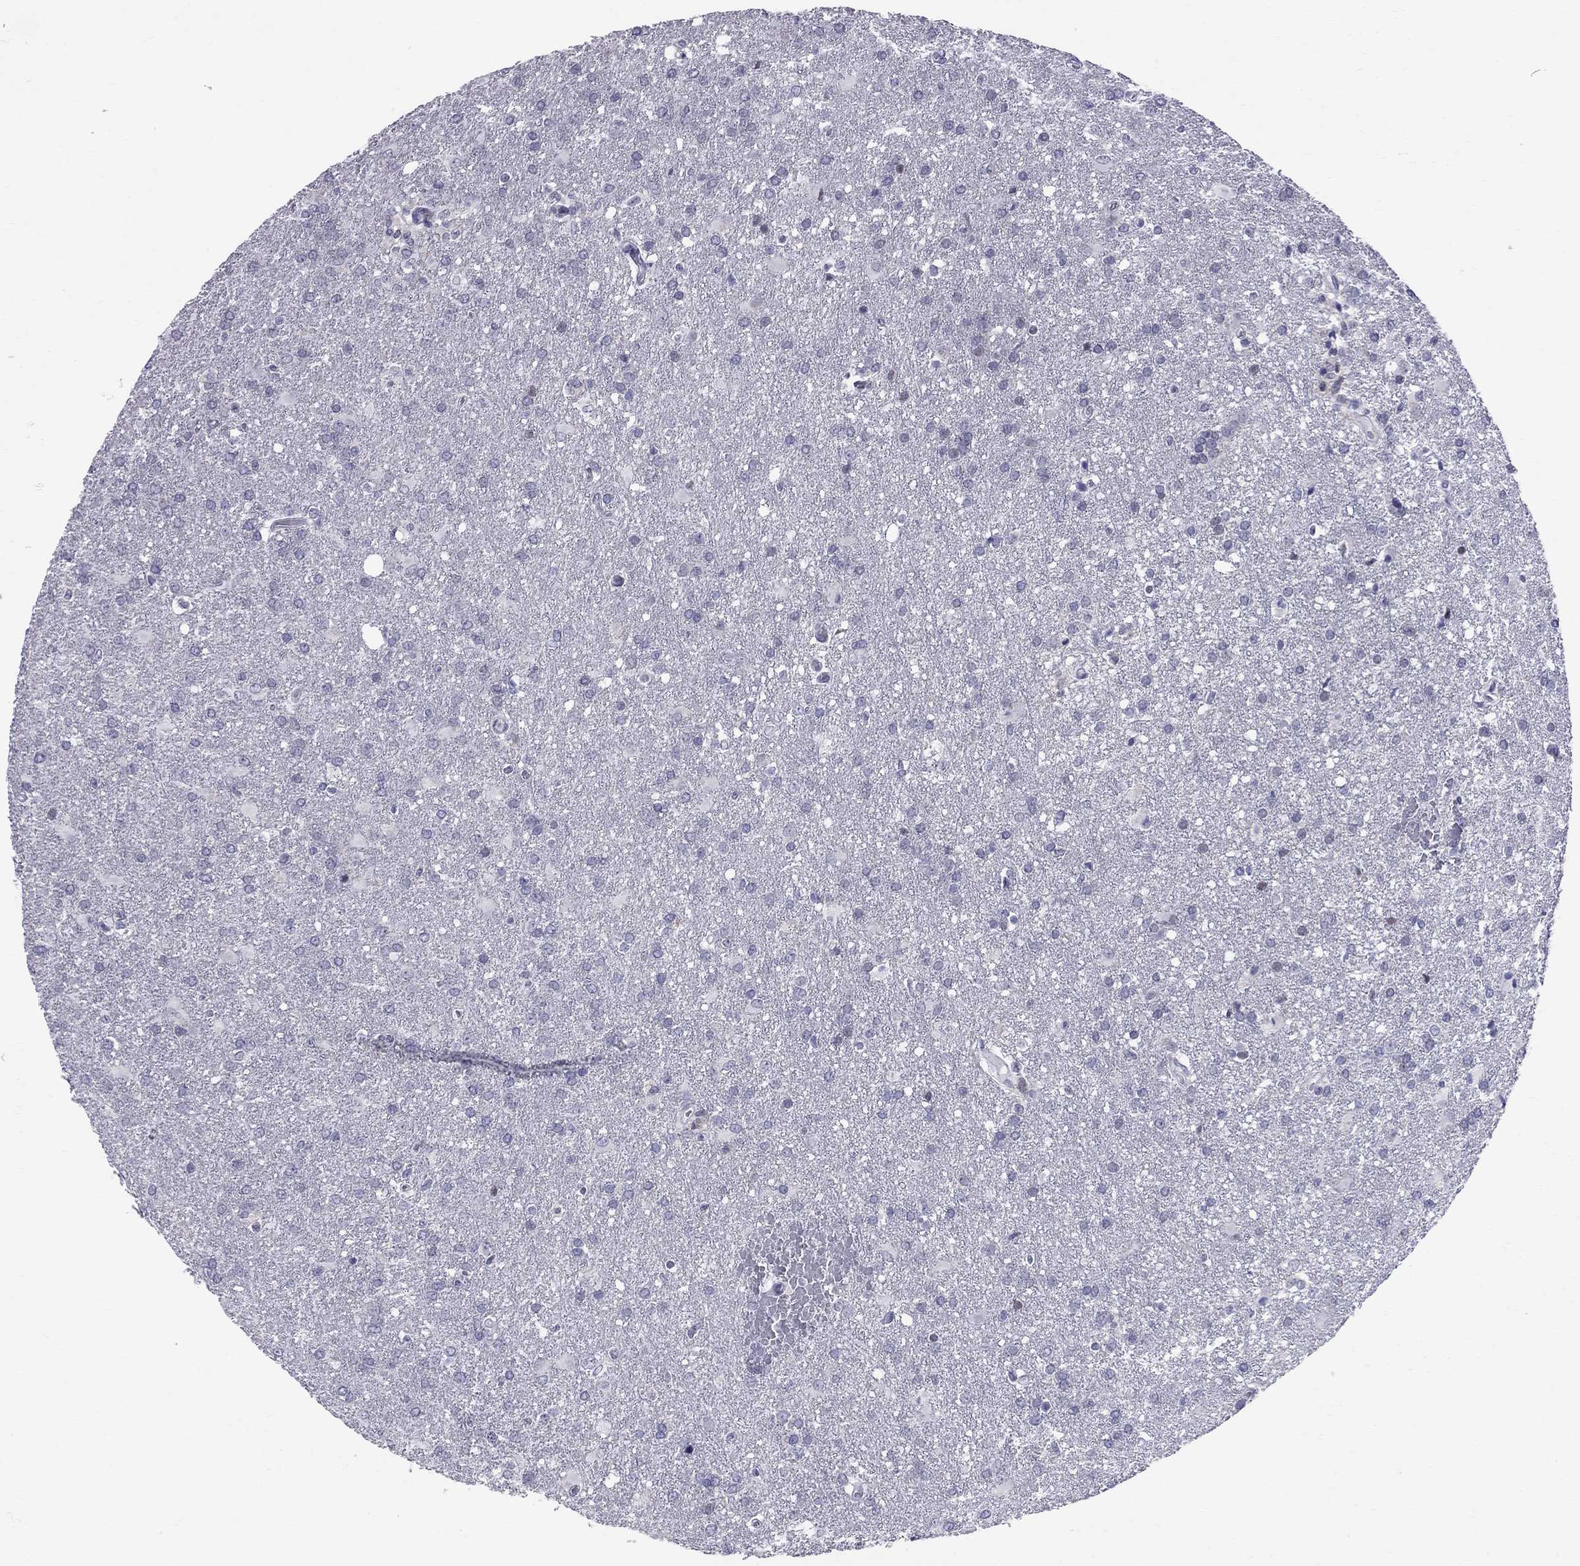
{"staining": {"intensity": "negative", "quantity": "none", "location": "none"}, "tissue": "glioma", "cell_type": "Tumor cells", "image_type": "cancer", "snomed": [{"axis": "morphology", "description": "Glioma, malignant, High grade"}, {"axis": "topography", "description": "Brain"}], "caption": "There is no significant staining in tumor cells of glioma.", "gene": "MUC15", "patient": {"sex": "male", "age": 68}}